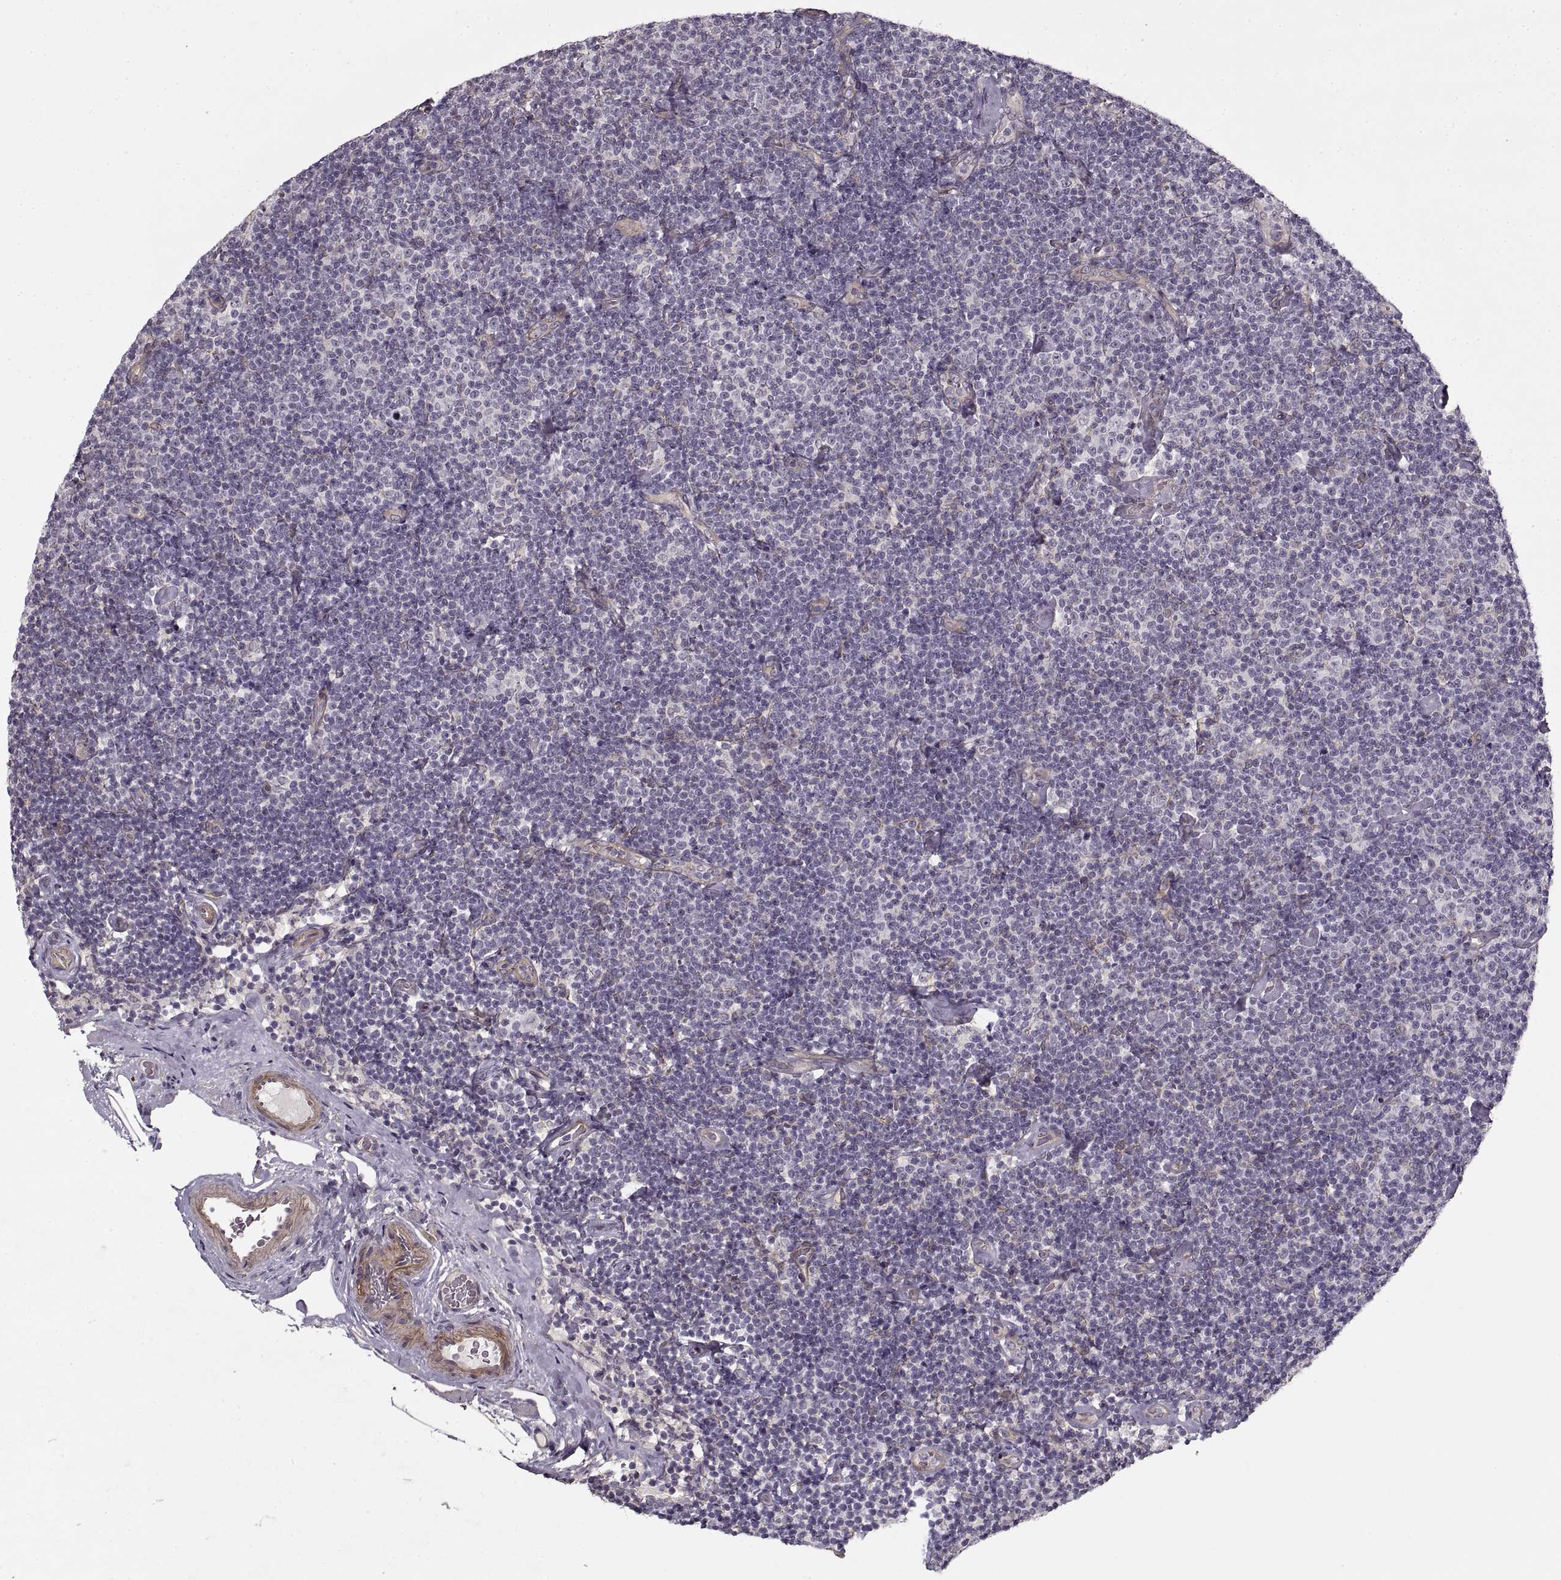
{"staining": {"intensity": "negative", "quantity": "none", "location": "none"}, "tissue": "lymphoma", "cell_type": "Tumor cells", "image_type": "cancer", "snomed": [{"axis": "morphology", "description": "Malignant lymphoma, non-Hodgkin's type, Low grade"}, {"axis": "topography", "description": "Lymph node"}], "caption": "Immunohistochemistry of human lymphoma demonstrates no positivity in tumor cells.", "gene": "LAMB2", "patient": {"sex": "male", "age": 81}}